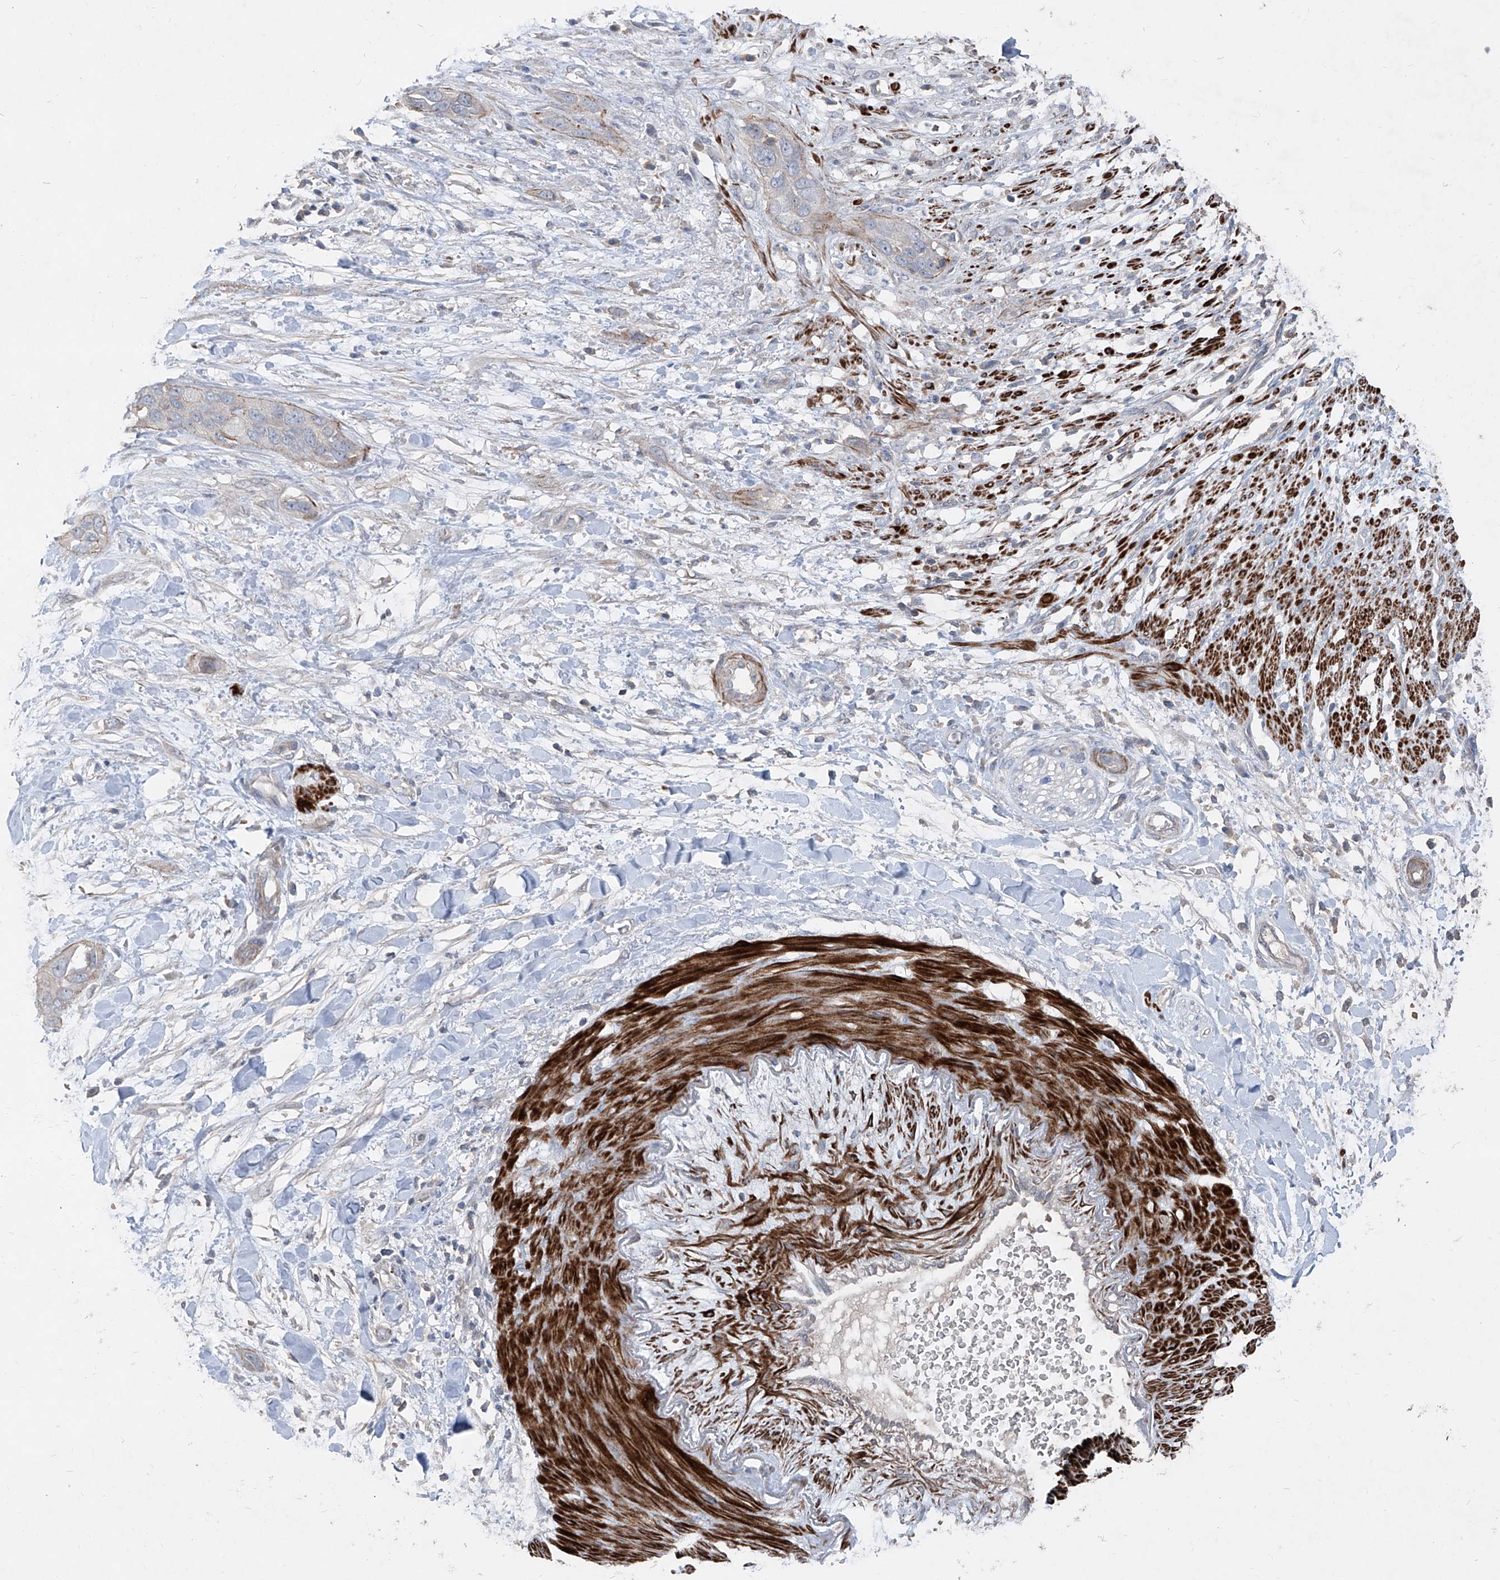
{"staining": {"intensity": "negative", "quantity": "none", "location": "none"}, "tissue": "pancreatic cancer", "cell_type": "Tumor cells", "image_type": "cancer", "snomed": [{"axis": "morphology", "description": "Adenocarcinoma, NOS"}, {"axis": "topography", "description": "Pancreas"}], "caption": "The histopathology image shows no staining of tumor cells in adenocarcinoma (pancreatic).", "gene": "UFD1", "patient": {"sex": "female", "age": 60}}